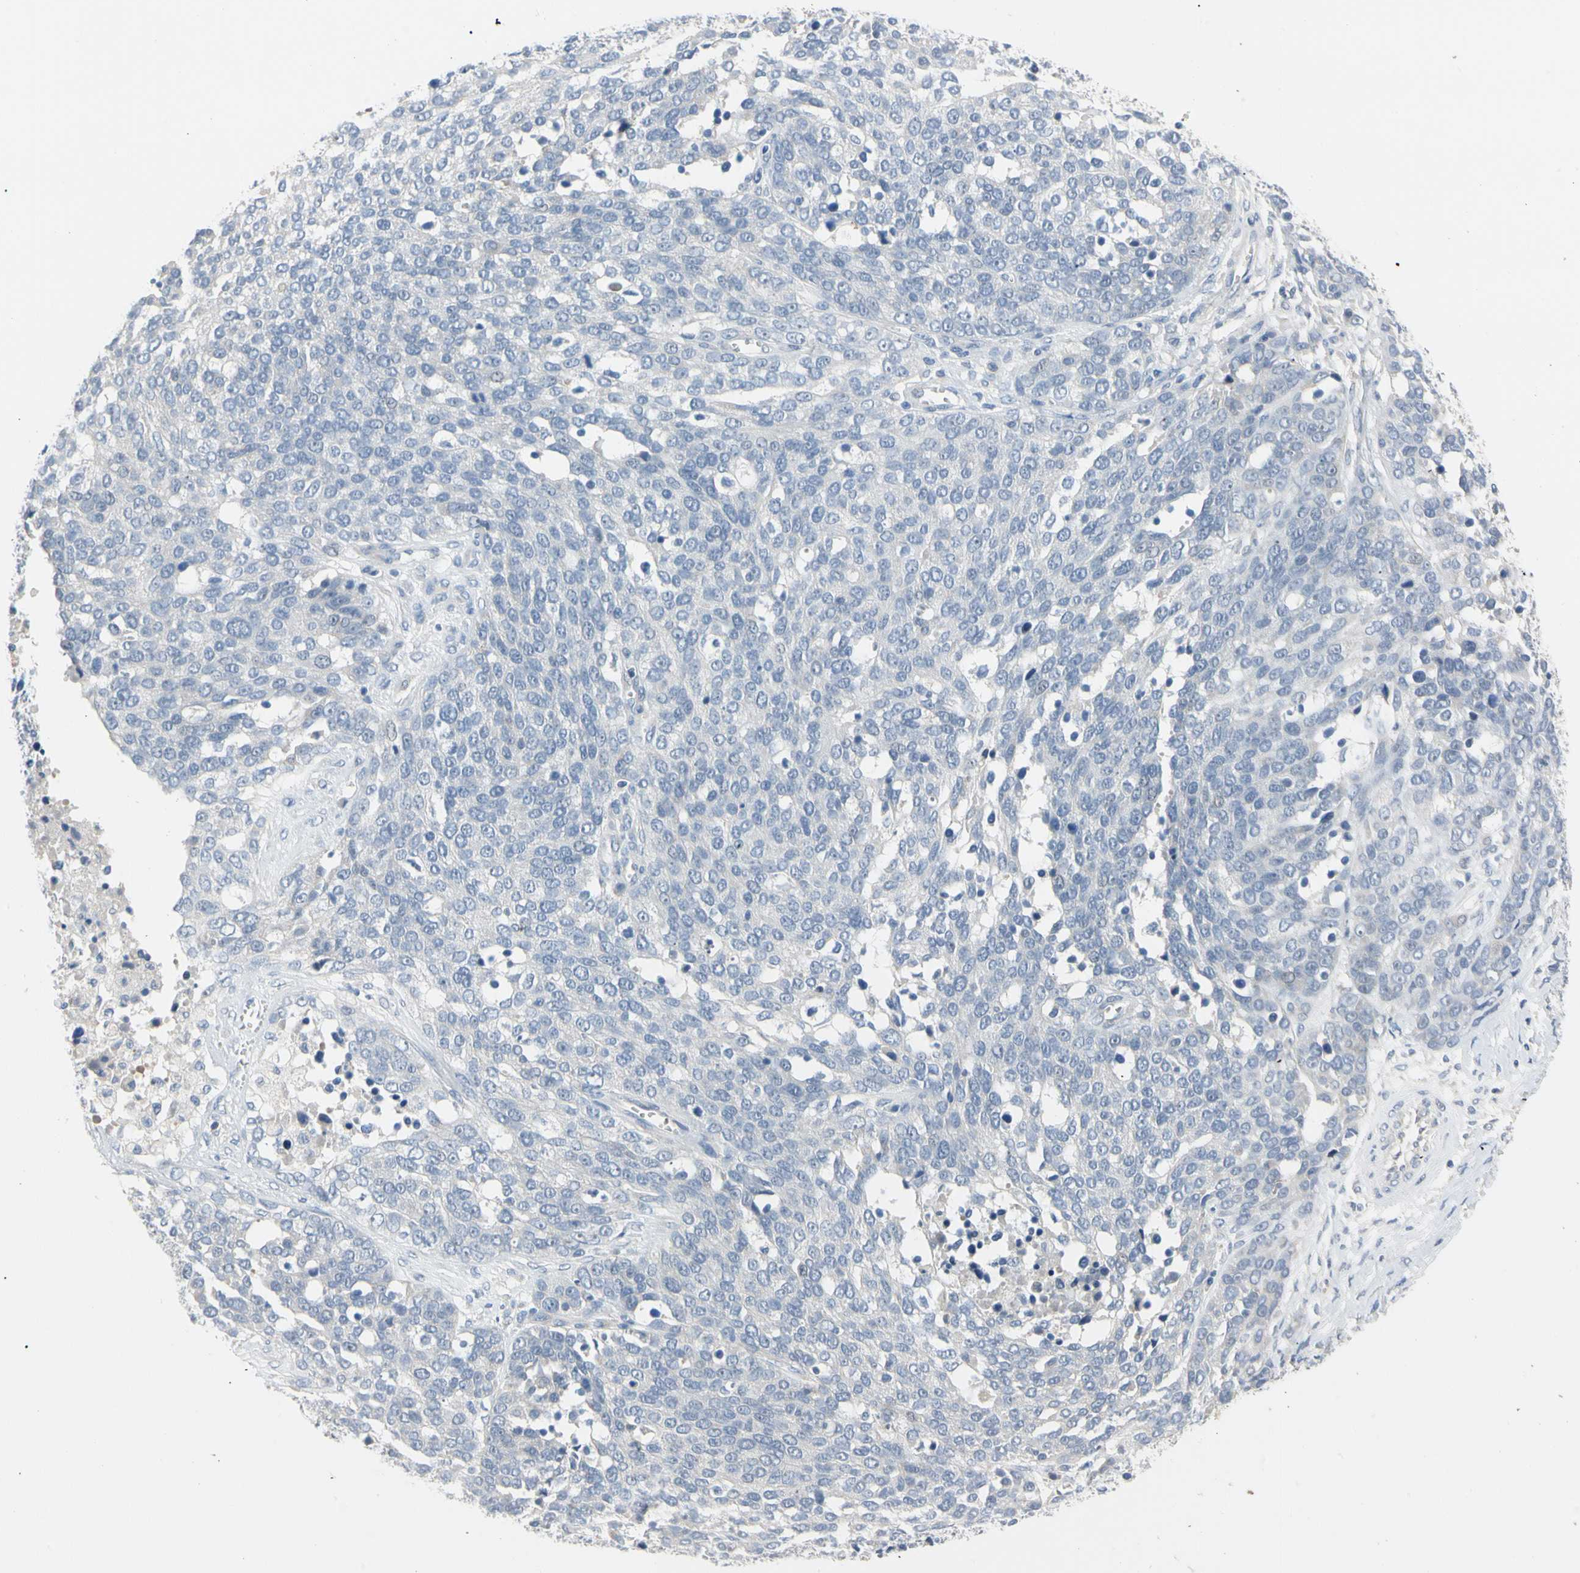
{"staining": {"intensity": "negative", "quantity": "none", "location": "none"}, "tissue": "ovarian cancer", "cell_type": "Tumor cells", "image_type": "cancer", "snomed": [{"axis": "morphology", "description": "Cystadenocarcinoma, serous, NOS"}, {"axis": "topography", "description": "Ovary"}], "caption": "Photomicrograph shows no significant protein expression in tumor cells of serous cystadenocarcinoma (ovarian). (DAB (3,3'-diaminobenzidine) immunohistochemistry visualized using brightfield microscopy, high magnification).", "gene": "MARK1", "patient": {"sex": "female", "age": 44}}